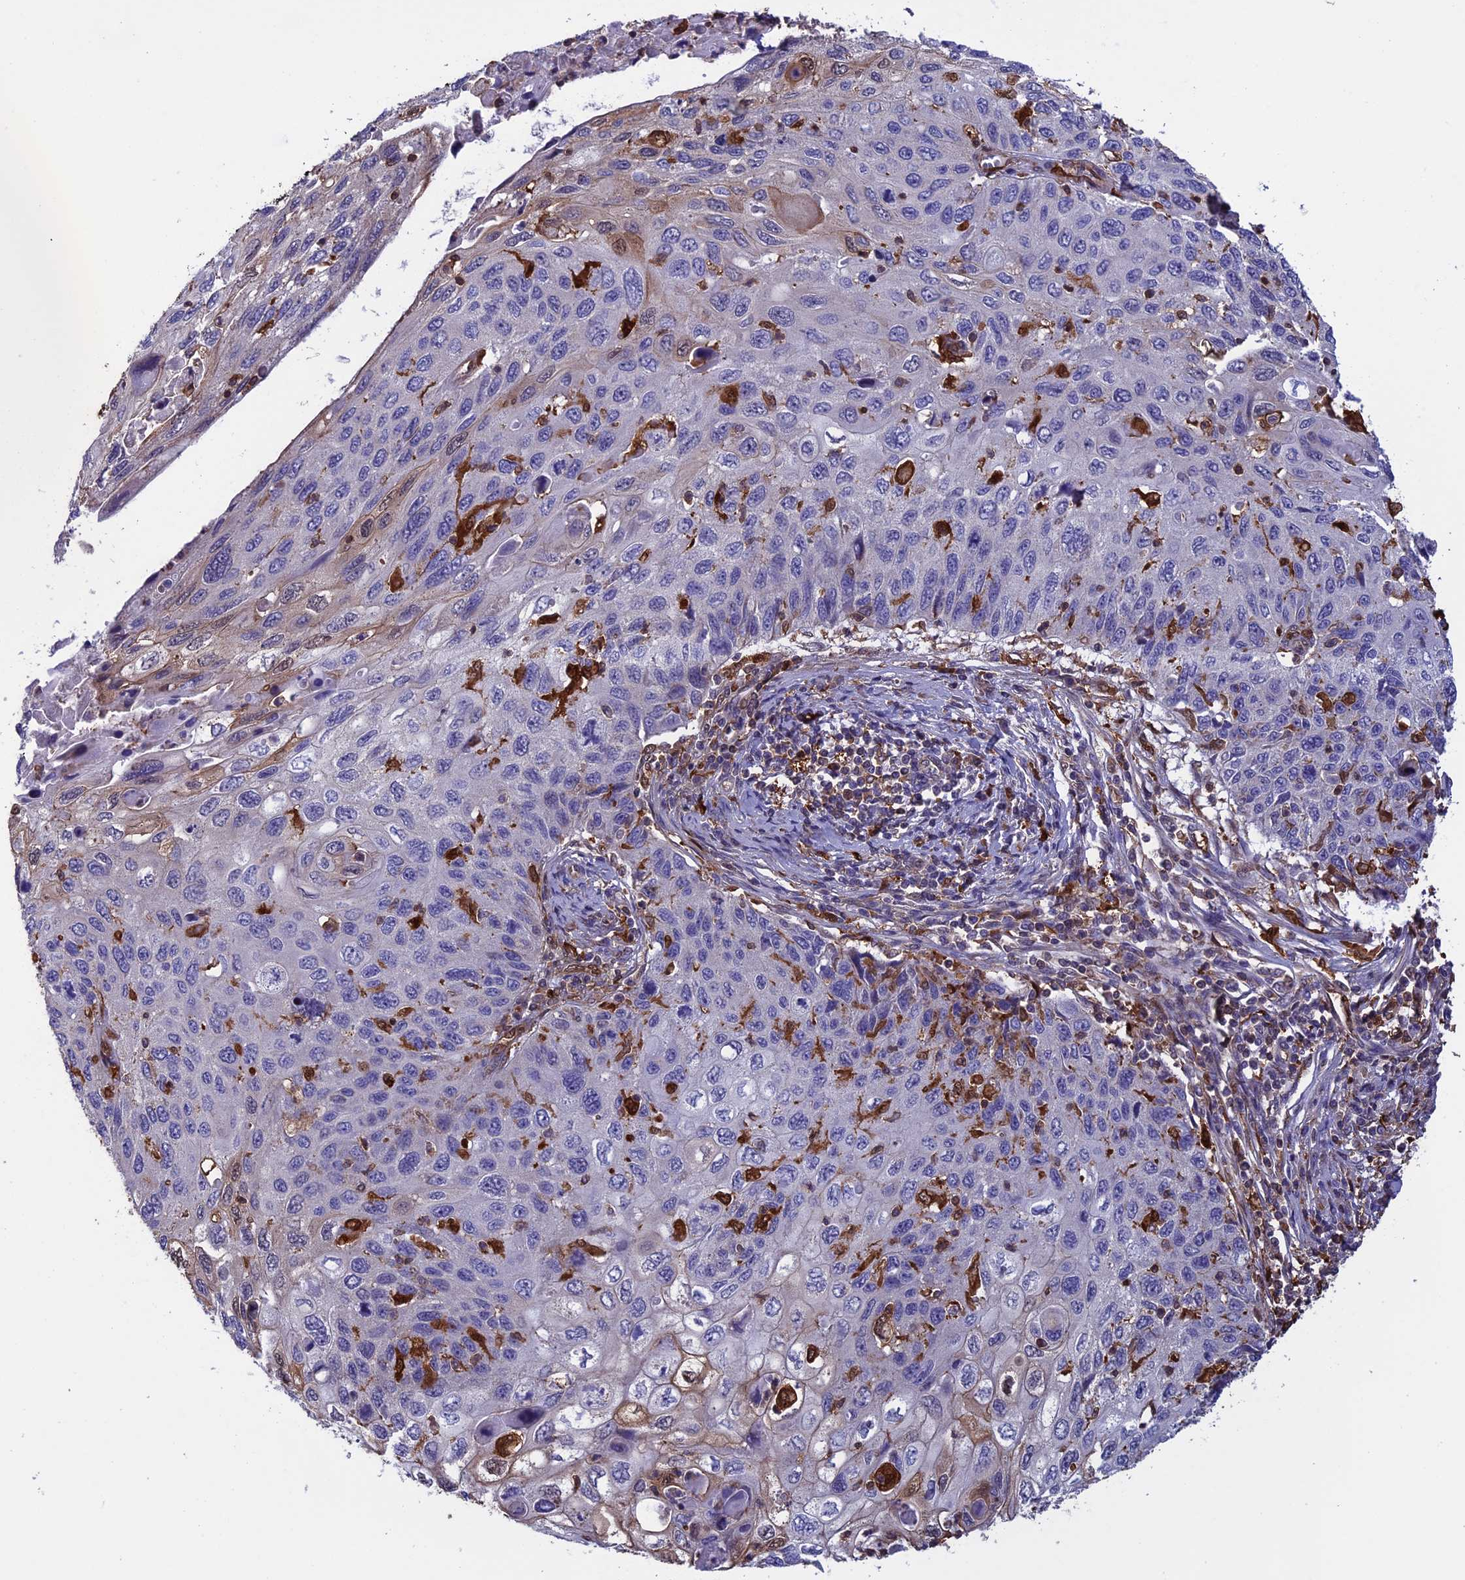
{"staining": {"intensity": "weak", "quantity": "<25%", "location": "cytoplasmic/membranous"}, "tissue": "cervical cancer", "cell_type": "Tumor cells", "image_type": "cancer", "snomed": [{"axis": "morphology", "description": "Squamous cell carcinoma, NOS"}, {"axis": "topography", "description": "Cervix"}], "caption": "Cervical squamous cell carcinoma was stained to show a protein in brown. There is no significant positivity in tumor cells.", "gene": "ARHGAP18", "patient": {"sex": "female", "age": 70}}